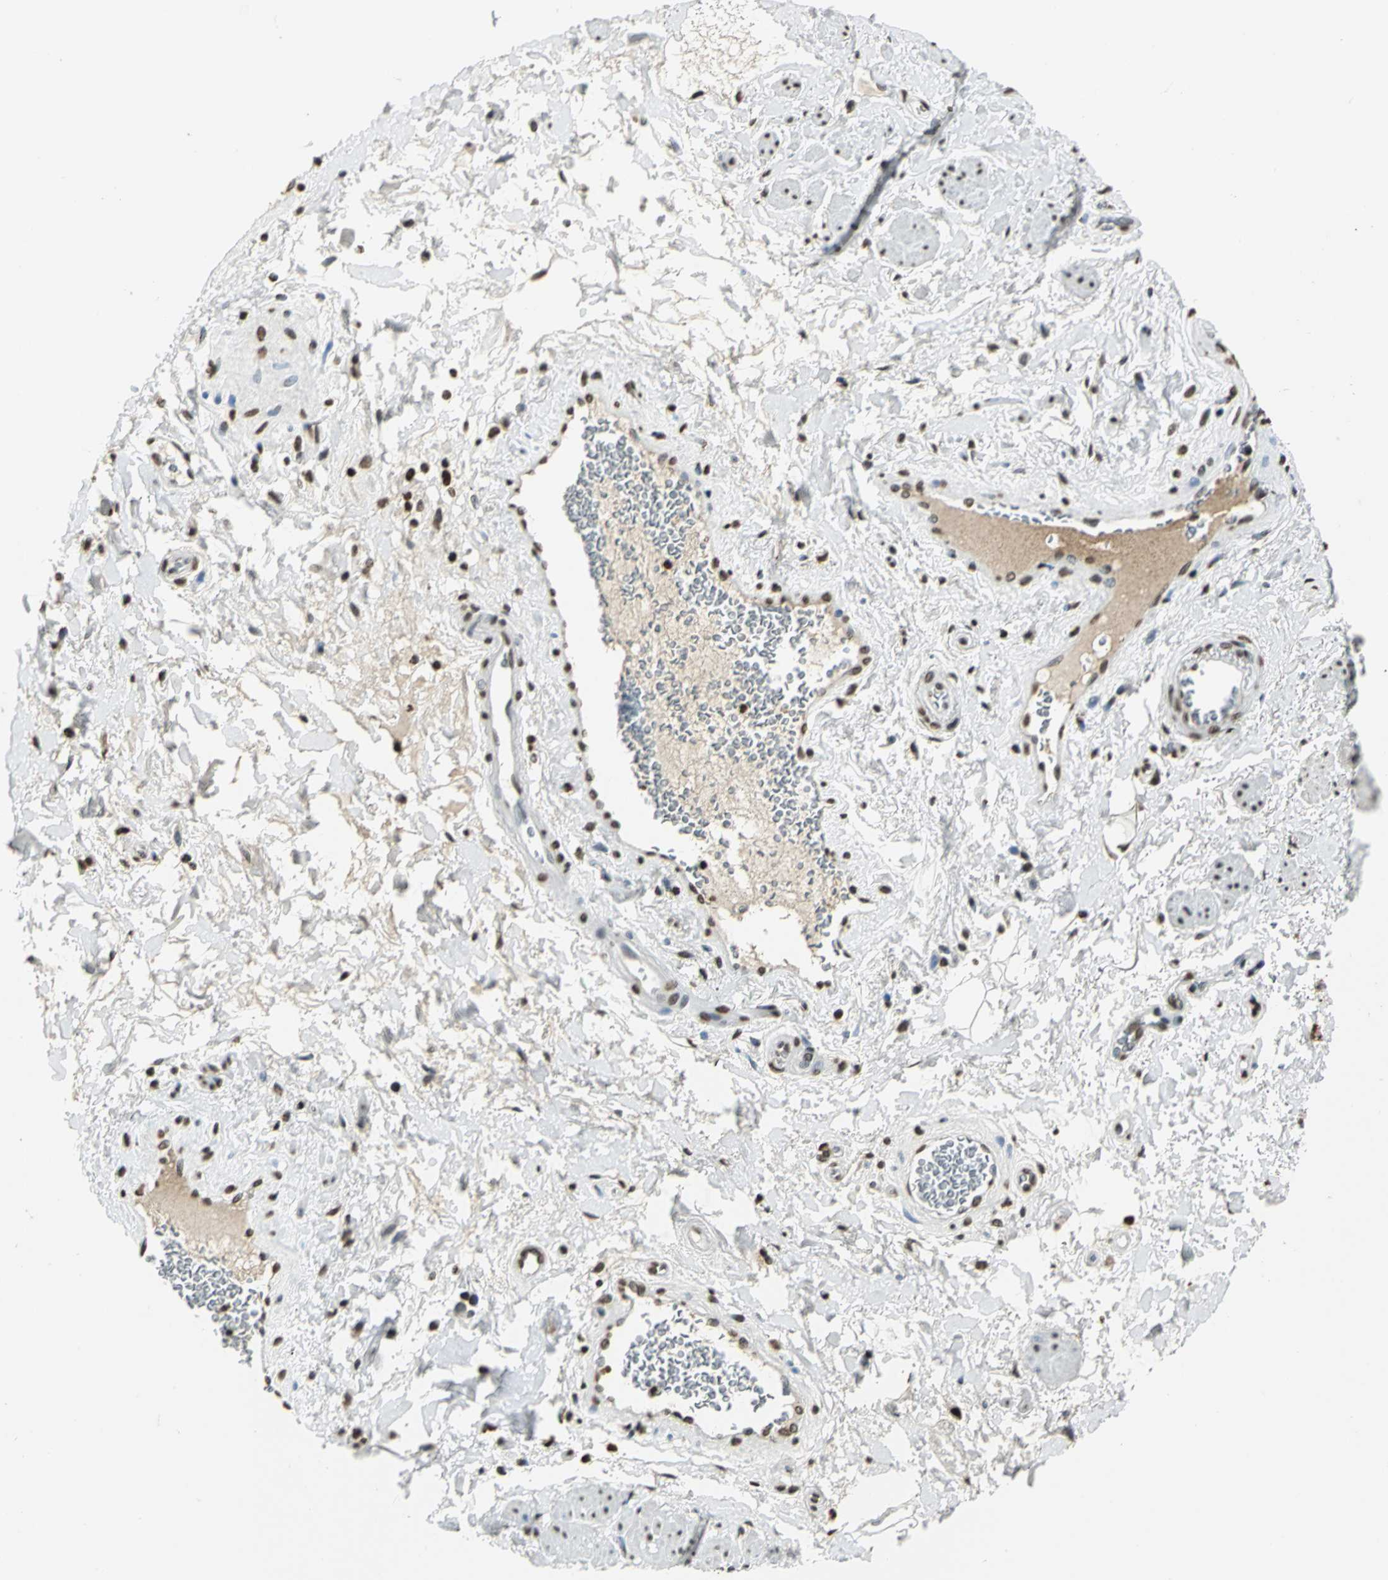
{"staining": {"intensity": "moderate", "quantity": ">75%", "location": "nuclear"}, "tissue": "adipose tissue", "cell_type": "Adipocytes", "image_type": "normal", "snomed": [{"axis": "morphology", "description": "Normal tissue, NOS"}, {"axis": "topography", "description": "Soft tissue"}, {"axis": "topography", "description": "Peripheral nerve tissue"}], "caption": "Protein analysis of unremarkable adipose tissue exhibits moderate nuclear positivity in approximately >75% of adipocytes.", "gene": "MCM4", "patient": {"sex": "female", "age": 71}}